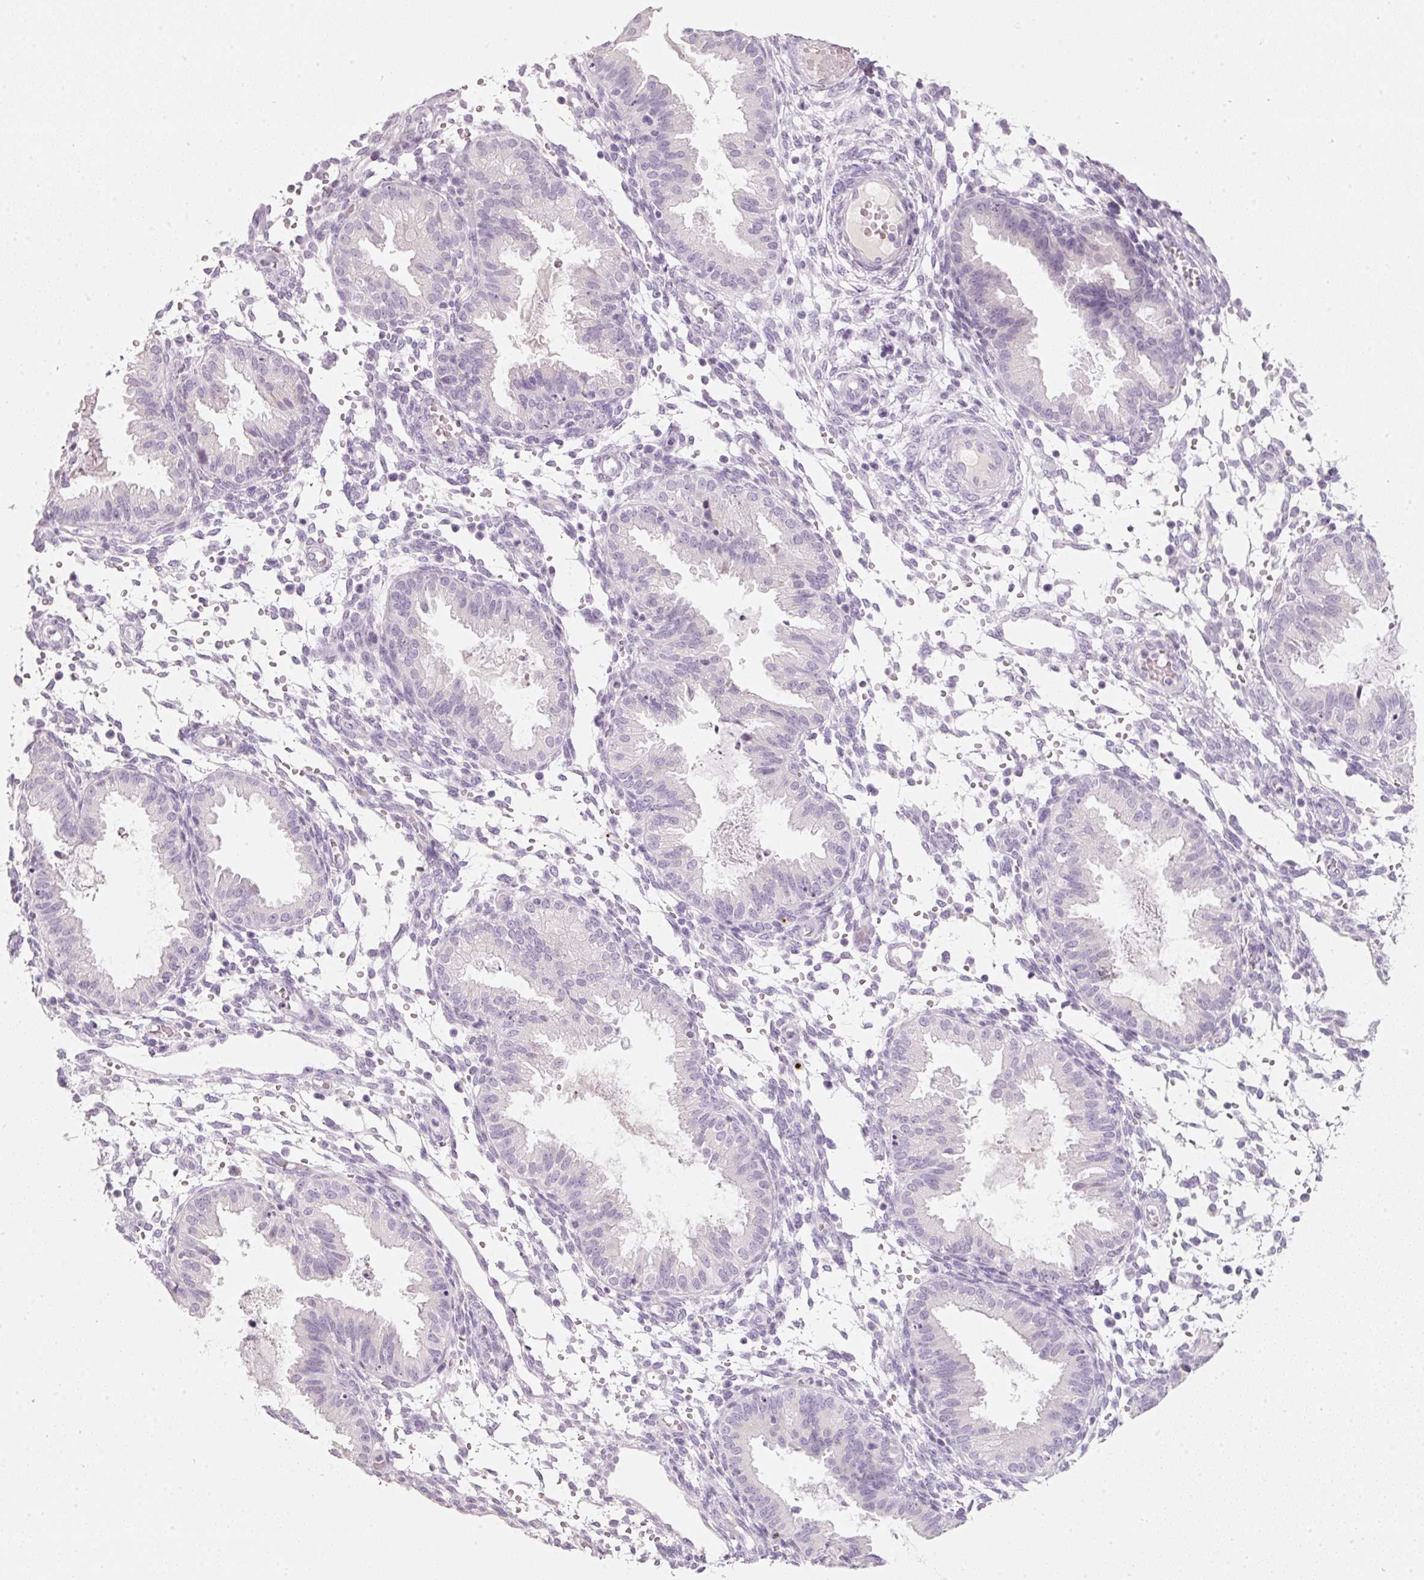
{"staining": {"intensity": "negative", "quantity": "none", "location": "none"}, "tissue": "endometrium", "cell_type": "Cells in endometrial stroma", "image_type": "normal", "snomed": [{"axis": "morphology", "description": "Normal tissue, NOS"}, {"axis": "topography", "description": "Endometrium"}], "caption": "Immunohistochemistry photomicrograph of benign human endometrium stained for a protein (brown), which shows no positivity in cells in endometrial stroma.", "gene": "ENSG00000206549", "patient": {"sex": "female", "age": 33}}